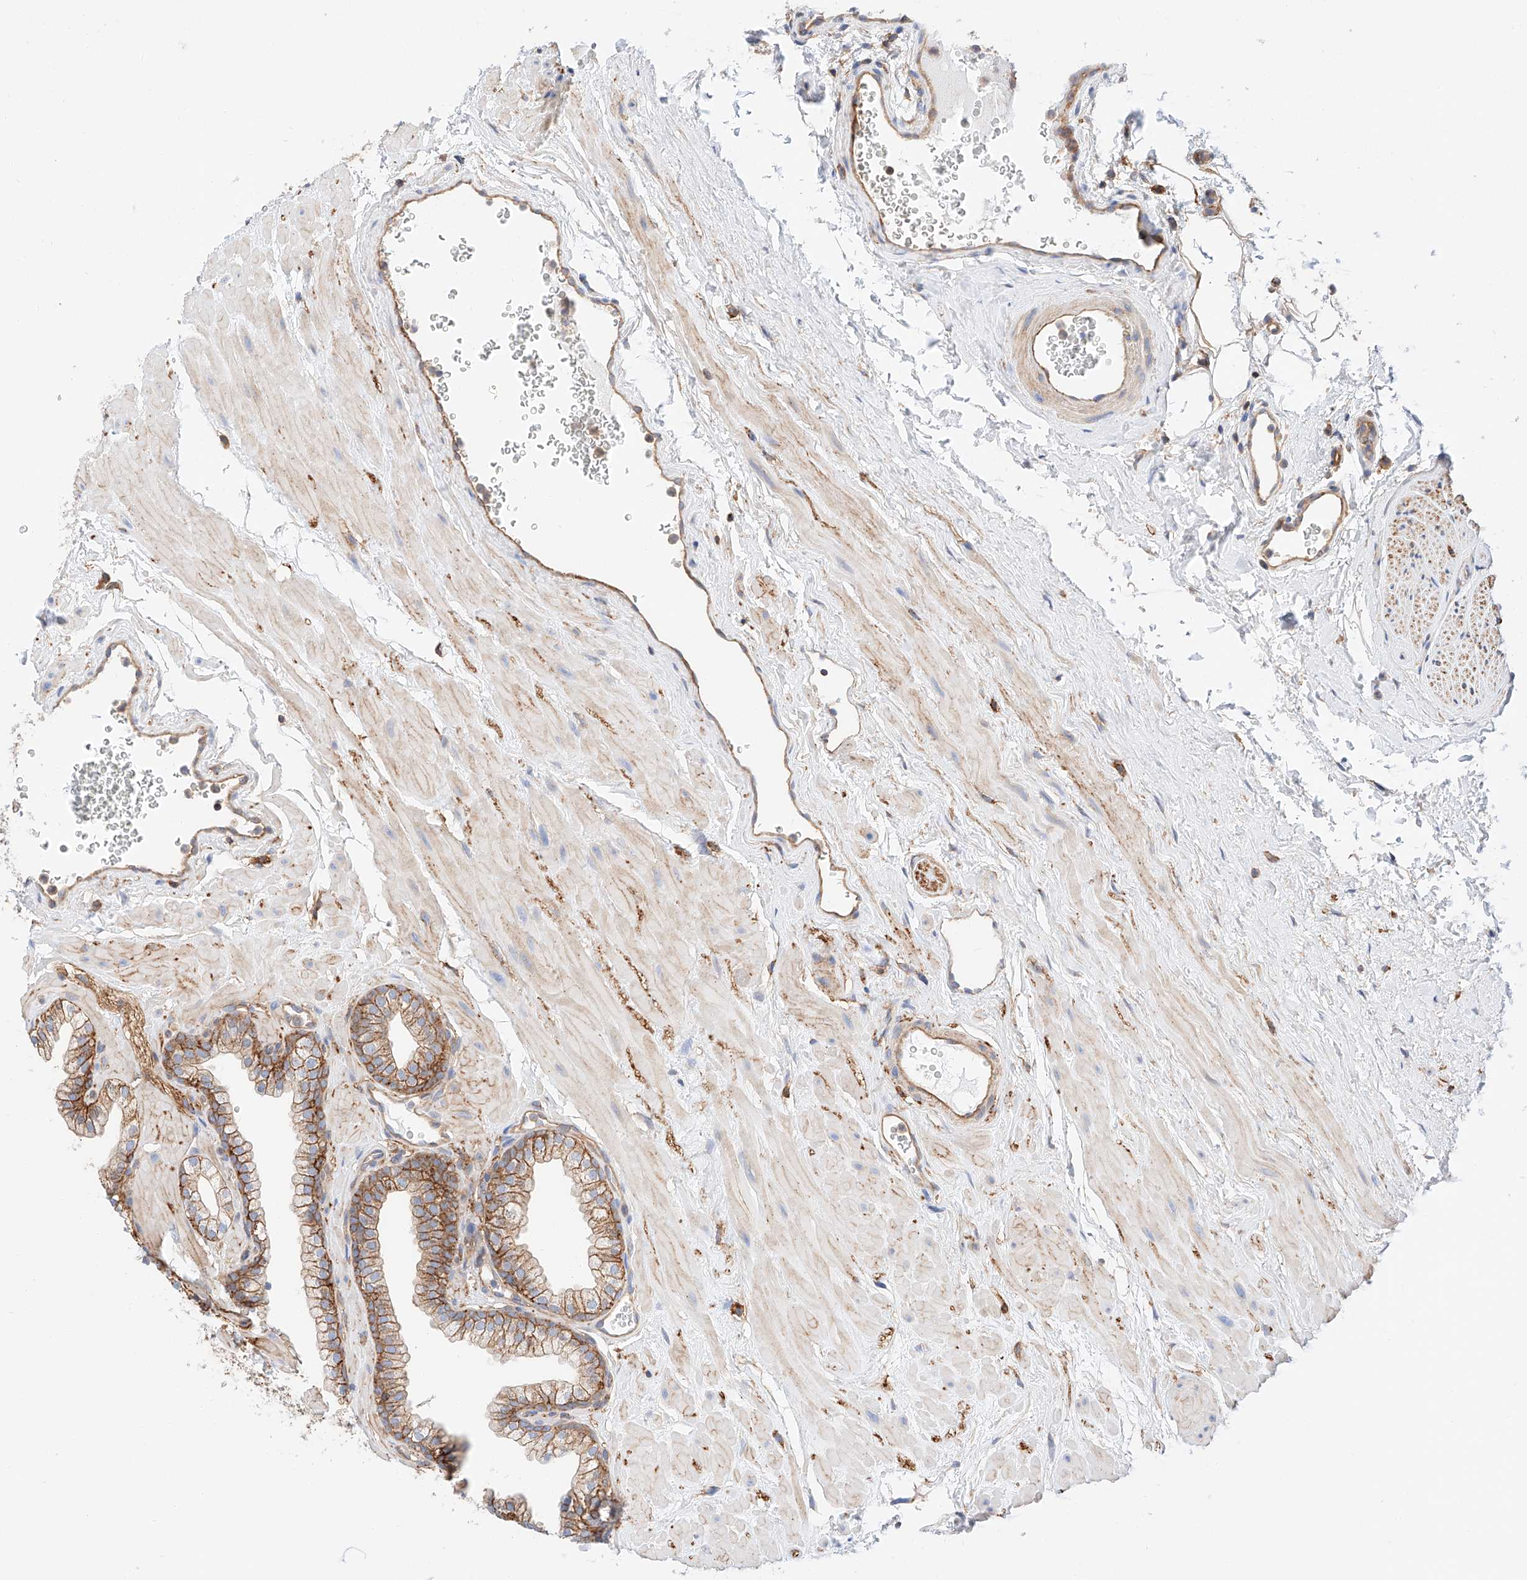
{"staining": {"intensity": "moderate", "quantity": "25%-75%", "location": "cytoplasmic/membranous"}, "tissue": "prostate", "cell_type": "Glandular cells", "image_type": "normal", "snomed": [{"axis": "morphology", "description": "Normal tissue, NOS"}, {"axis": "morphology", "description": "Urothelial carcinoma, Low grade"}, {"axis": "topography", "description": "Urinary bladder"}, {"axis": "topography", "description": "Prostate"}], "caption": "High-power microscopy captured an immunohistochemistry image of normal prostate, revealing moderate cytoplasmic/membranous staining in about 25%-75% of glandular cells. (IHC, brightfield microscopy, high magnification).", "gene": "ENSG00000259132", "patient": {"sex": "male", "age": 60}}